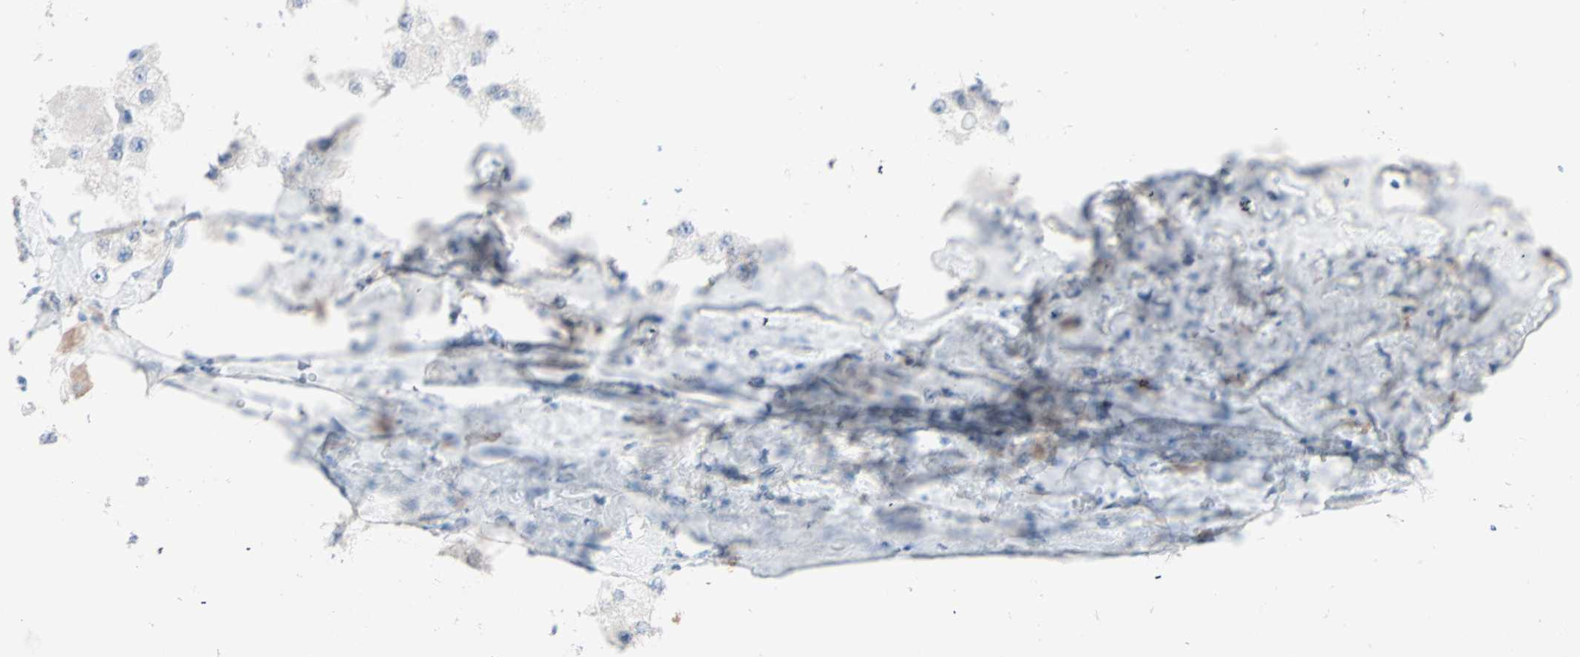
{"staining": {"intensity": "negative", "quantity": "none", "location": "none"}, "tissue": "carcinoid", "cell_type": "Tumor cells", "image_type": "cancer", "snomed": [{"axis": "morphology", "description": "Carcinoid, malignant, NOS"}, {"axis": "topography", "description": "Pancreas"}], "caption": "Immunohistochemistry image of neoplastic tissue: human carcinoid stained with DAB reveals no significant protein staining in tumor cells.", "gene": "ULBP1", "patient": {"sex": "male", "age": 41}}